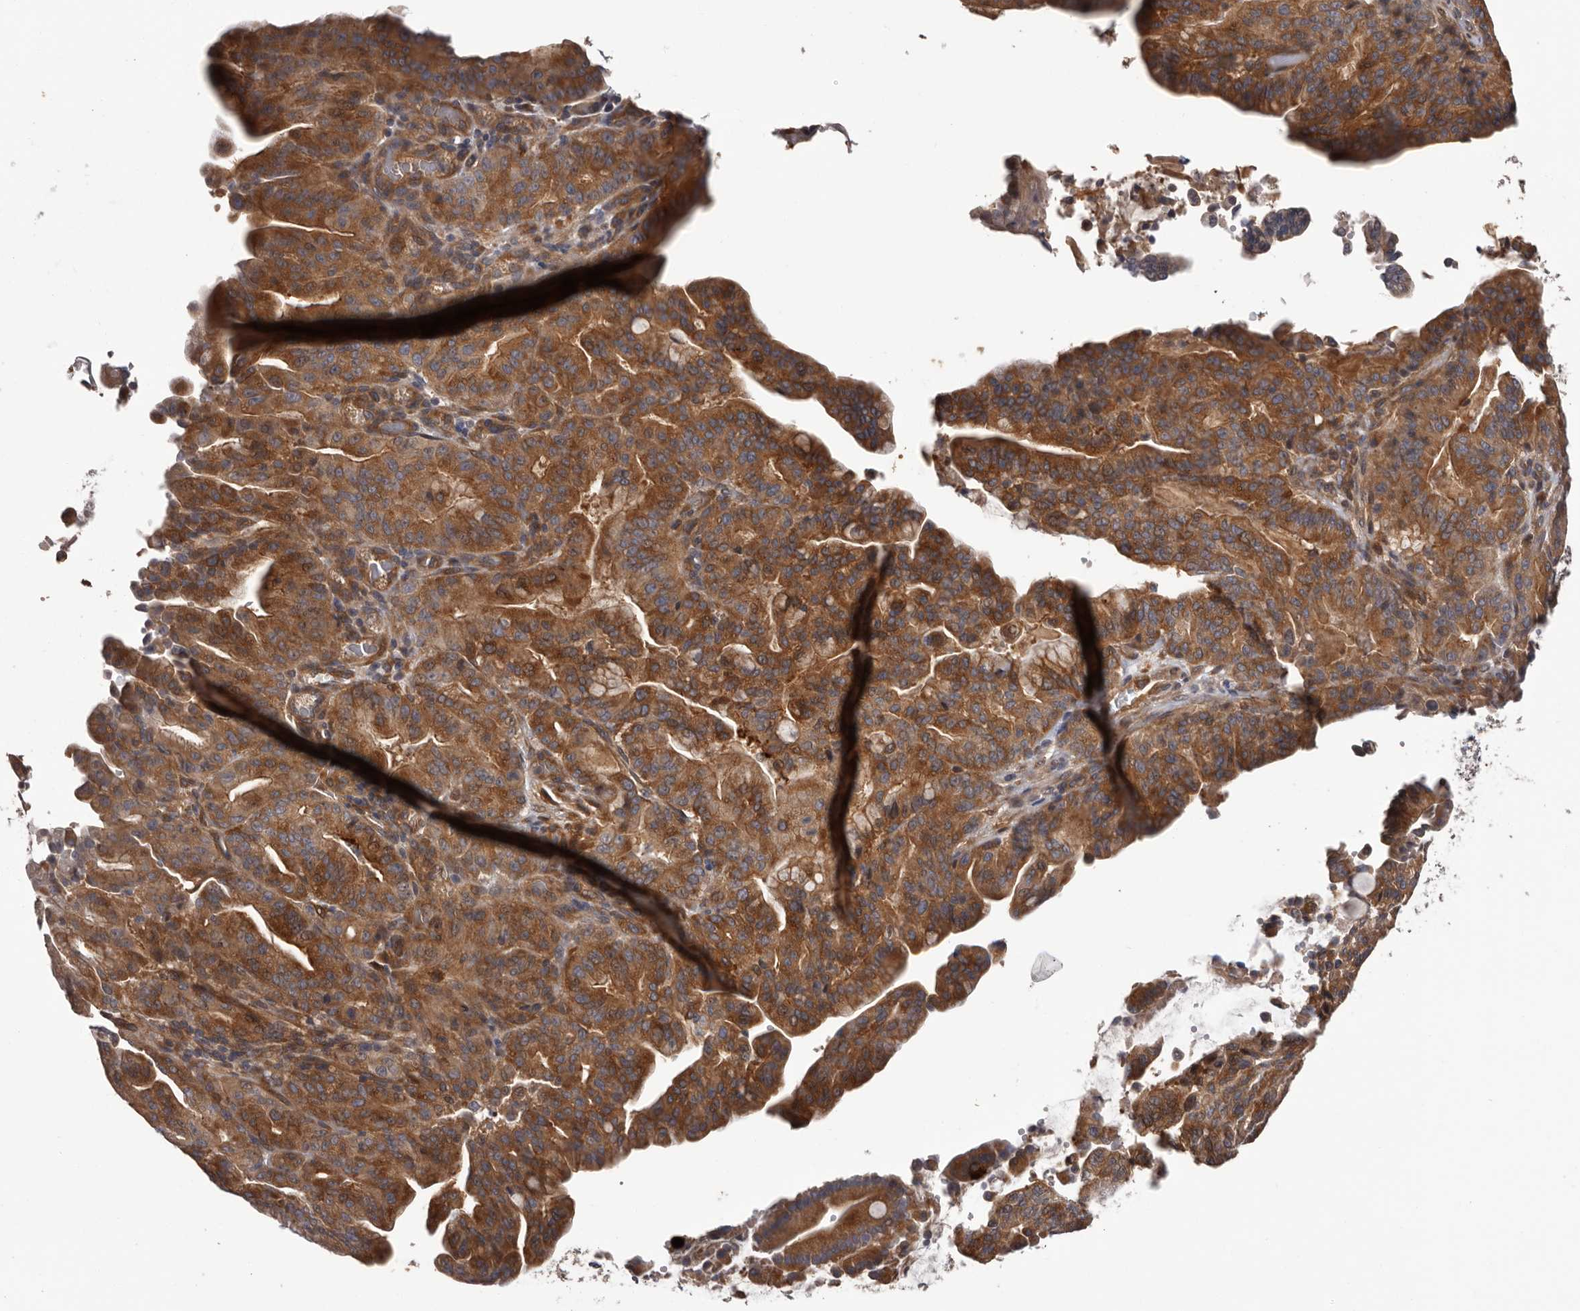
{"staining": {"intensity": "strong", "quantity": ">75%", "location": "cytoplasmic/membranous"}, "tissue": "pancreatic cancer", "cell_type": "Tumor cells", "image_type": "cancer", "snomed": [{"axis": "morphology", "description": "Adenocarcinoma, NOS"}, {"axis": "topography", "description": "Pancreas"}], "caption": "This is an image of IHC staining of pancreatic cancer, which shows strong expression in the cytoplasmic/membranous of tumor cells.", "gene": "PRKD1", "patient": {"sex": "male", "age": 63}}